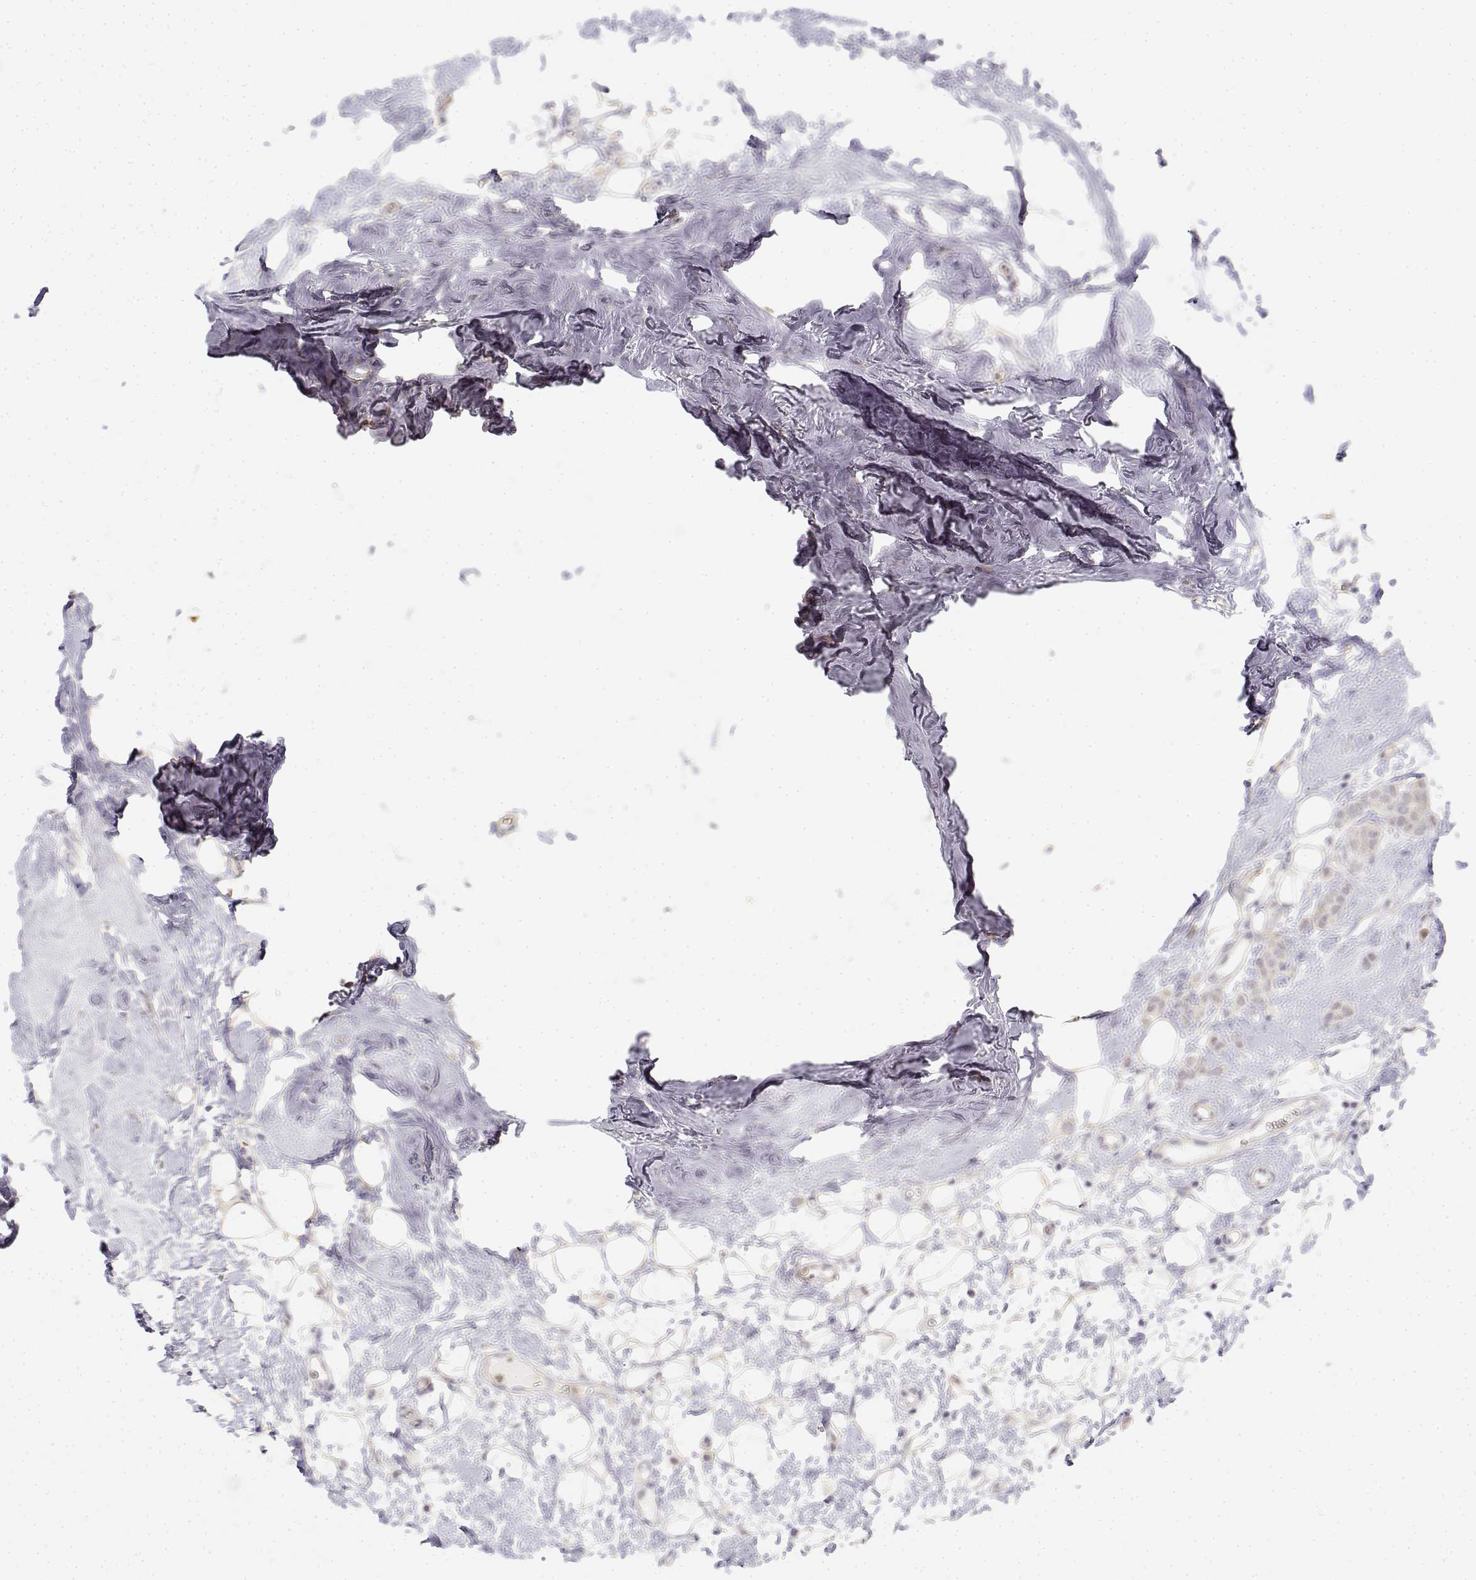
{"staining": {"intensity": "negative", "quantity": "none", "location": "none"}, "tissue": "breast cancer", "cell_type": "Tumor cells", "image_type": "cancer", "snomed": [{"axis": "morphology", "description": "Lobular carcinoma"}, {"axis": "topography", "description": "Breast"}], "caption": "The micrograph reveals no staining of tumor cells in breast lobular carcinoma.", "gene": "GLIPR1L2", "patient": {"sex": "female", "age": 49}}